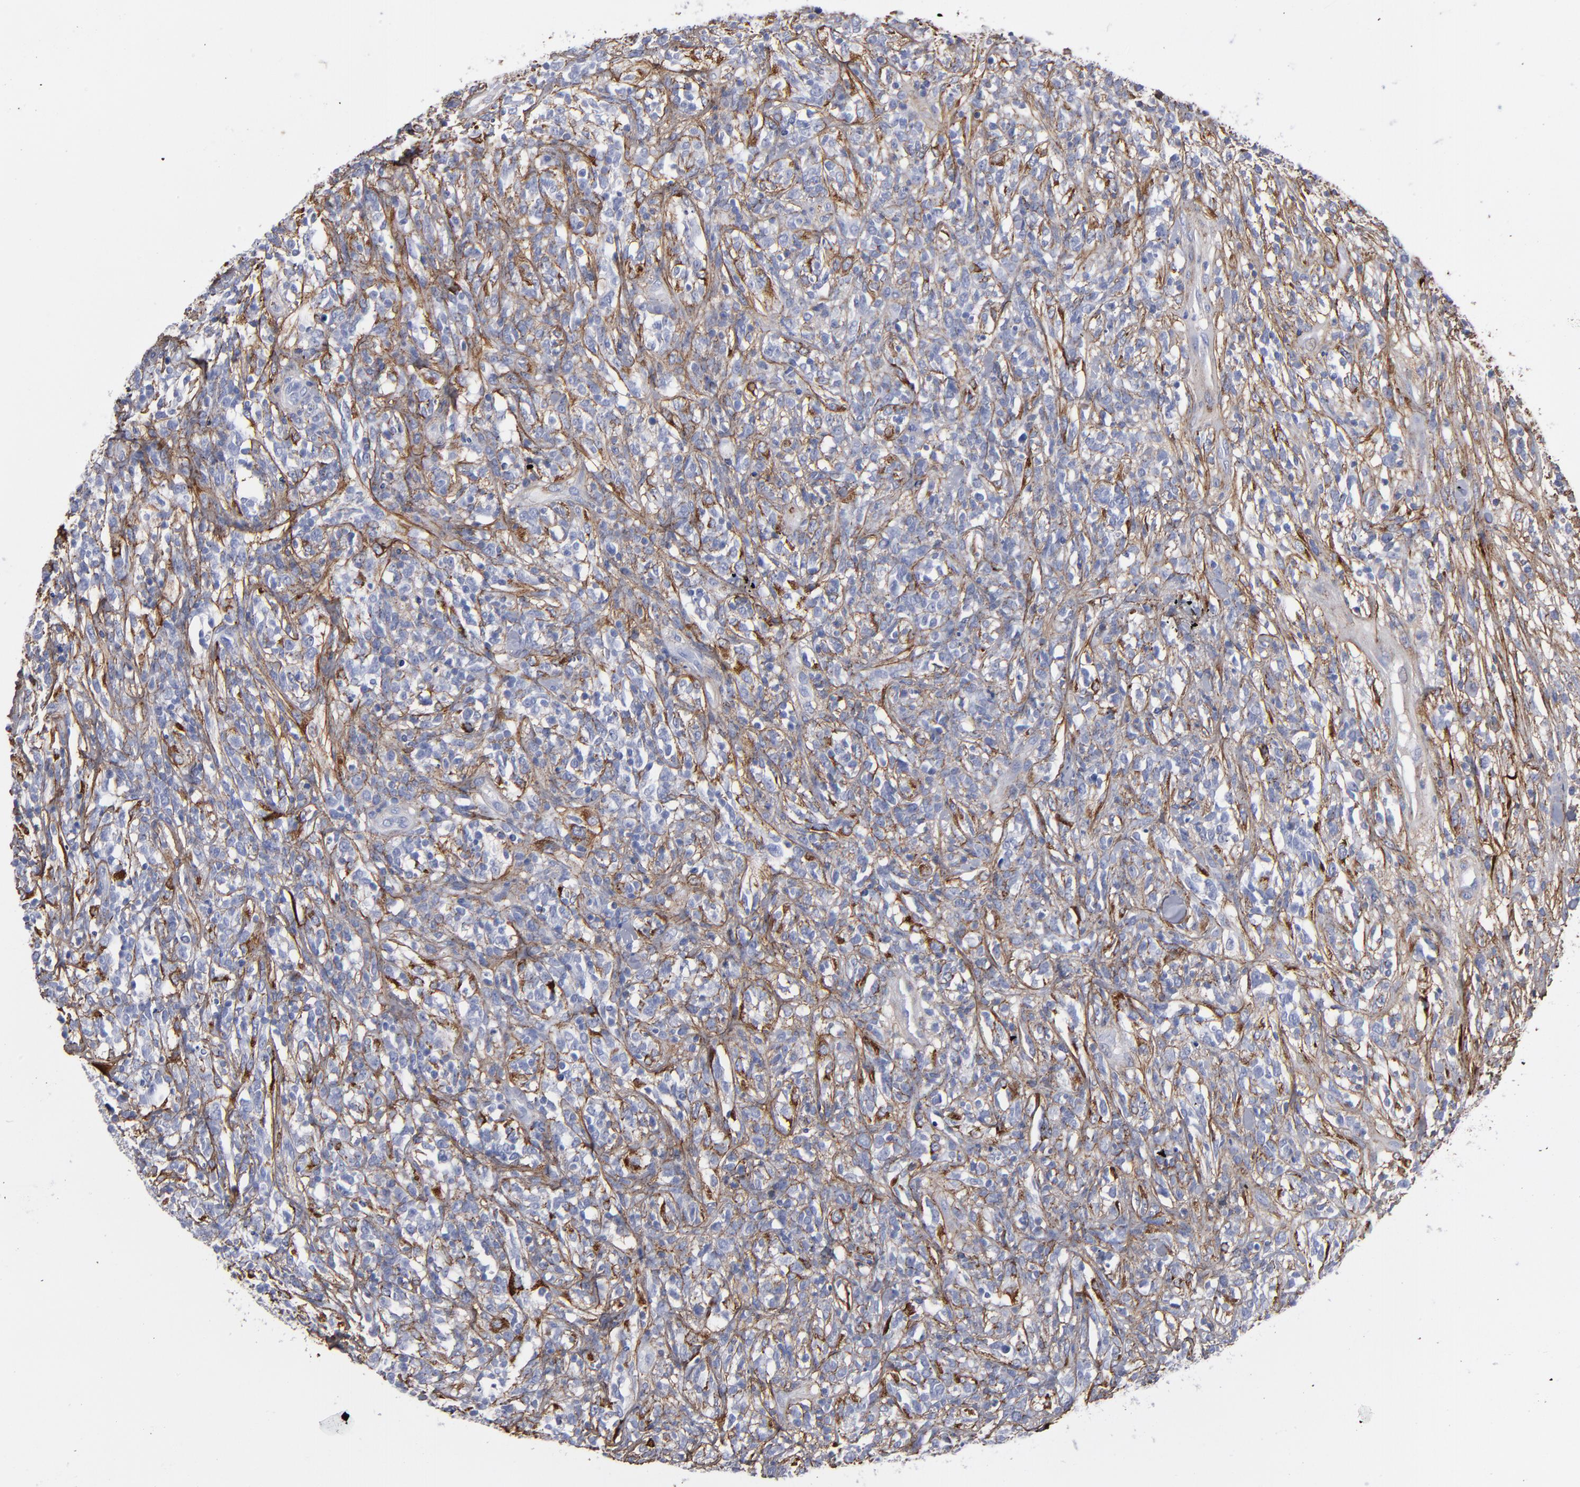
{"staining": {"intensity": "negative", "quantity": "none", "location": "none"}, "tissue": "lymphoma", "cell_type": "Tumor cells", "image_type": "cancer", "snomed": [{"axis": "morphology", "description": "Malignant lymphoma, non-Hodgkin's type, High grade"}, {"axis": "topography", "description": "Lymph node"}], "caption": "Immunohistochemistry histopathology image of neoplastic tissue: malignant lymphoma, non-Hodgkin's type (high-grade) stained with DAB (3,3'-diaminobenzidine) shows no significant protein staining in tumor cells. The staining is performed using DAB brown chromogen with nuclei counter-stained in using hematoxylin.", "gene": "EMILIN1", "patient": {"sex": "female", "age": 73}}